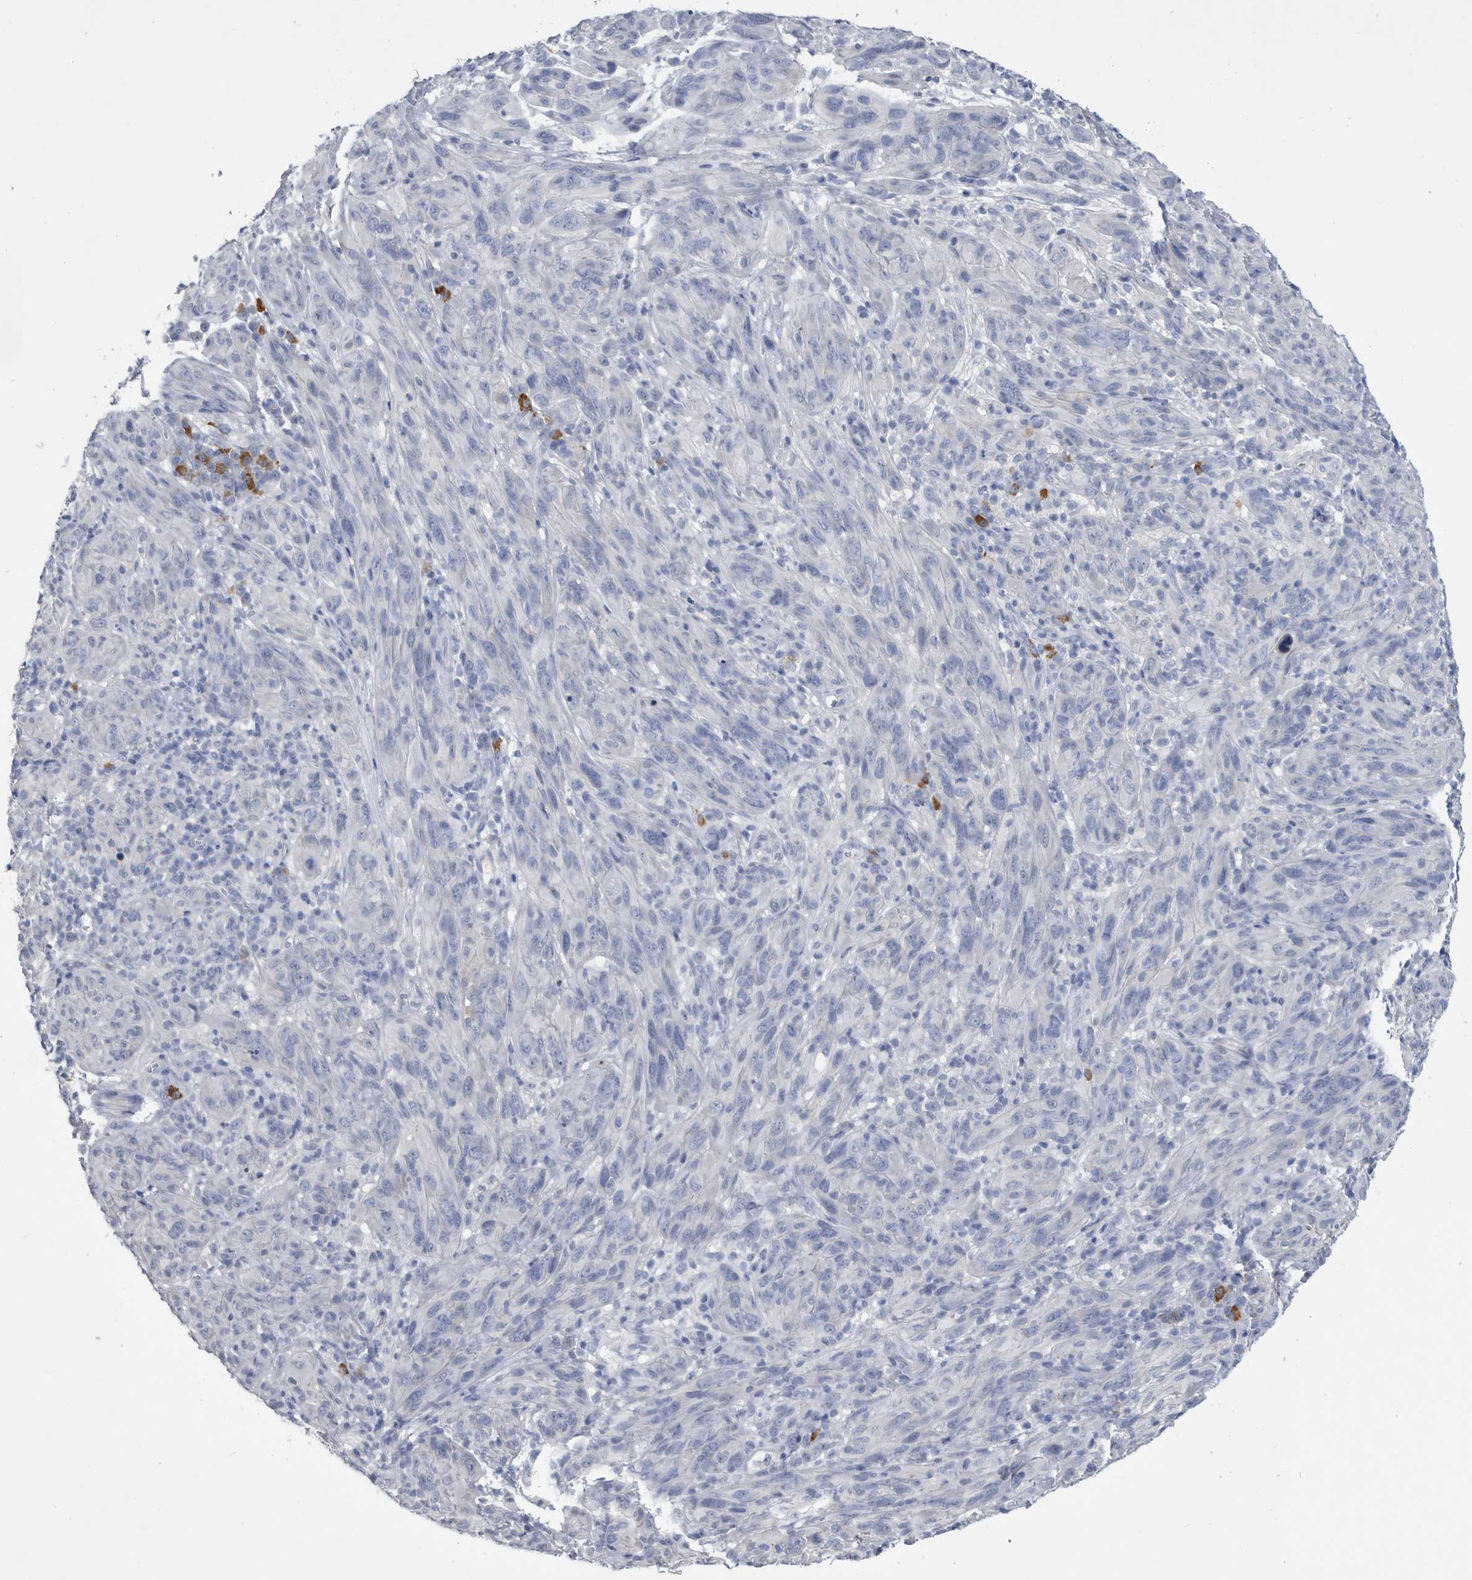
{"staining": {"intensity": "negative", "quantity": "none", "location": "none"}, "tissue": "melanoma", "cell_type": "Tumor cells", "image_type": "cancer", "snomed": [{"axis": "morphology", "description": "Malignant melanoma, NOS"}, {"axis": "topography", "description": "Skin of head"}], "caption": "High power microscopy micrograph of an IHC photomicrograph of melanoma, revealing no significant staining in tumor cells. Nuclei are stained in blue.", "gene": "BTBD6", "patient": {"sex": "male", "age": 96}}